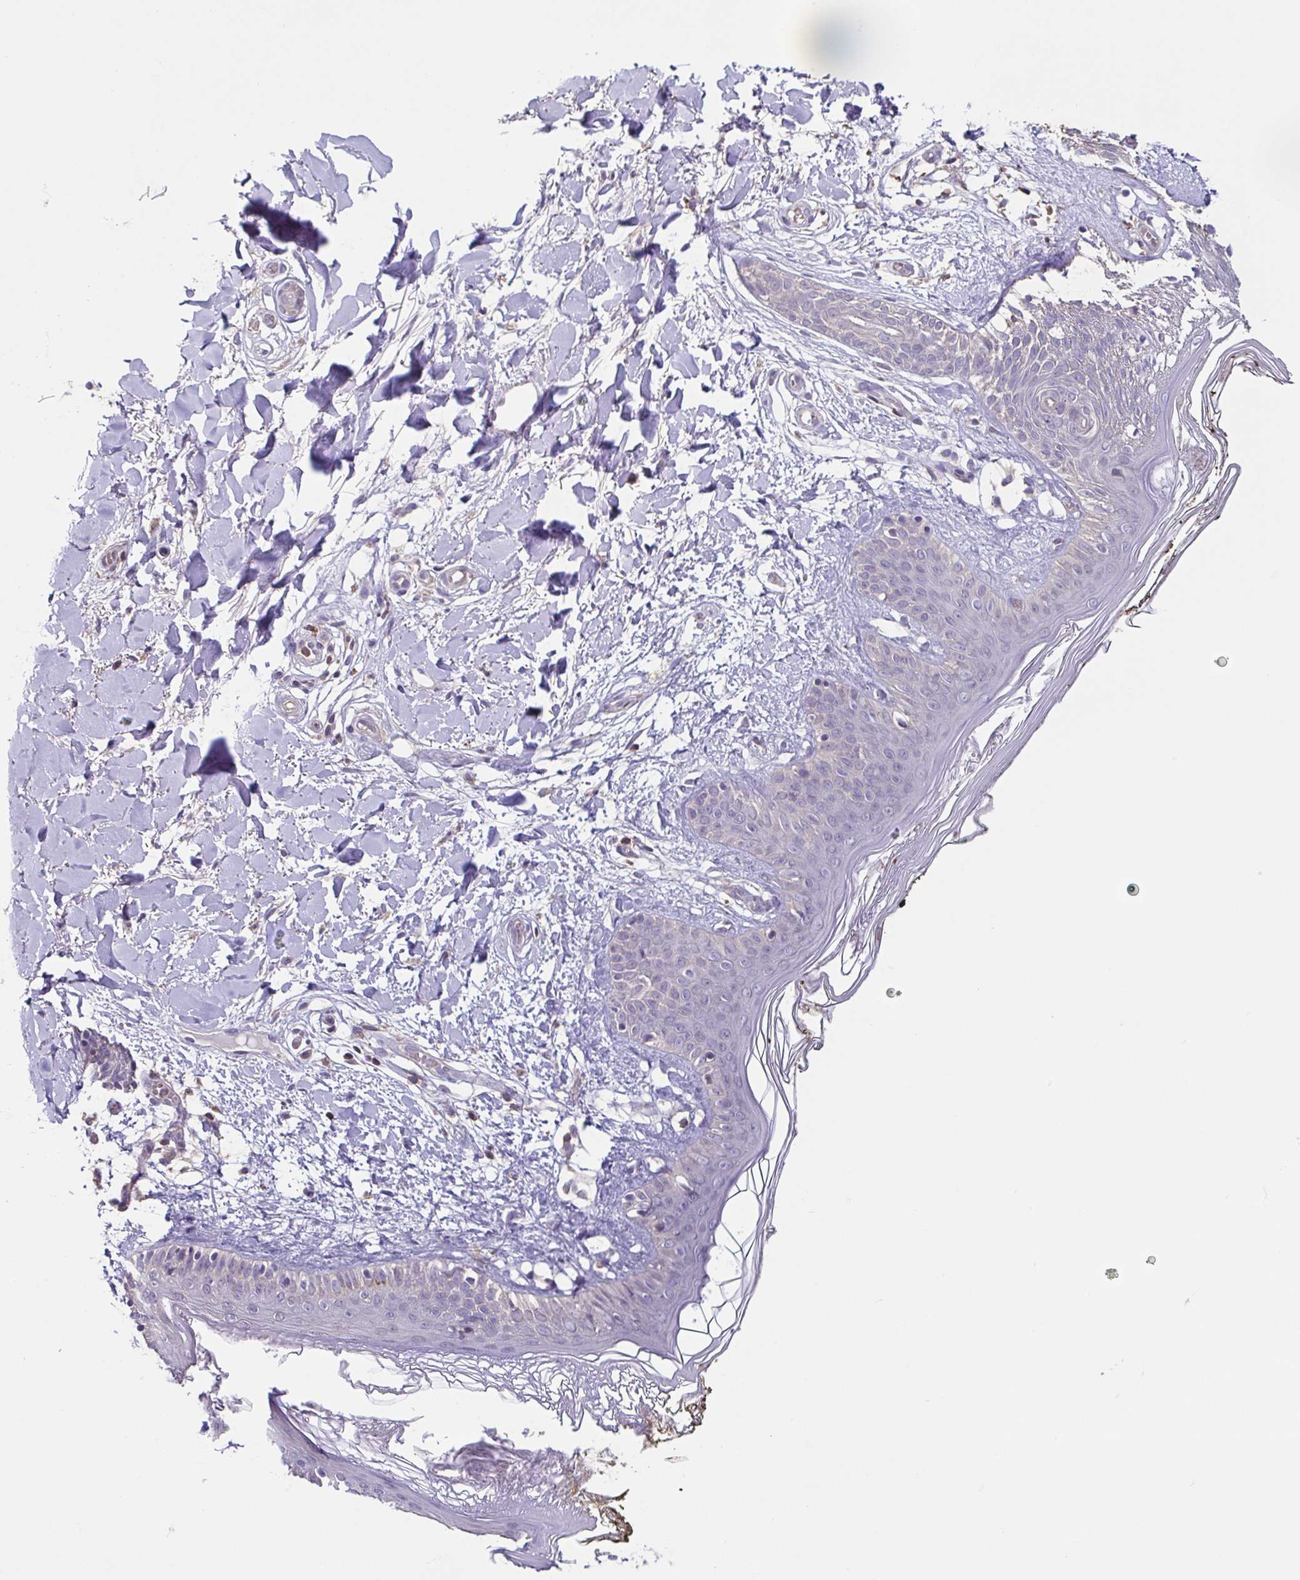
{"staining": {"intensity": "negative", "quantity": "none", "location": "none"}, "tissue": "skin", "cell_type": "Fibroblasts", "image_type": "normal", "snomed": [{"axis": "morphology", "description": "Normal tissue, NOS"}, {"axis": "topography", "description": "Skin"}], "caption": "There is no significant expression in fibroblasts of skin. (DAB (3,3'-diaminobenzidine) immunohistochemistry (IHC) with hematoxylin counter stain).", "gene": "ACTRT2", "patient": {"sex": "female", "age": 34}}